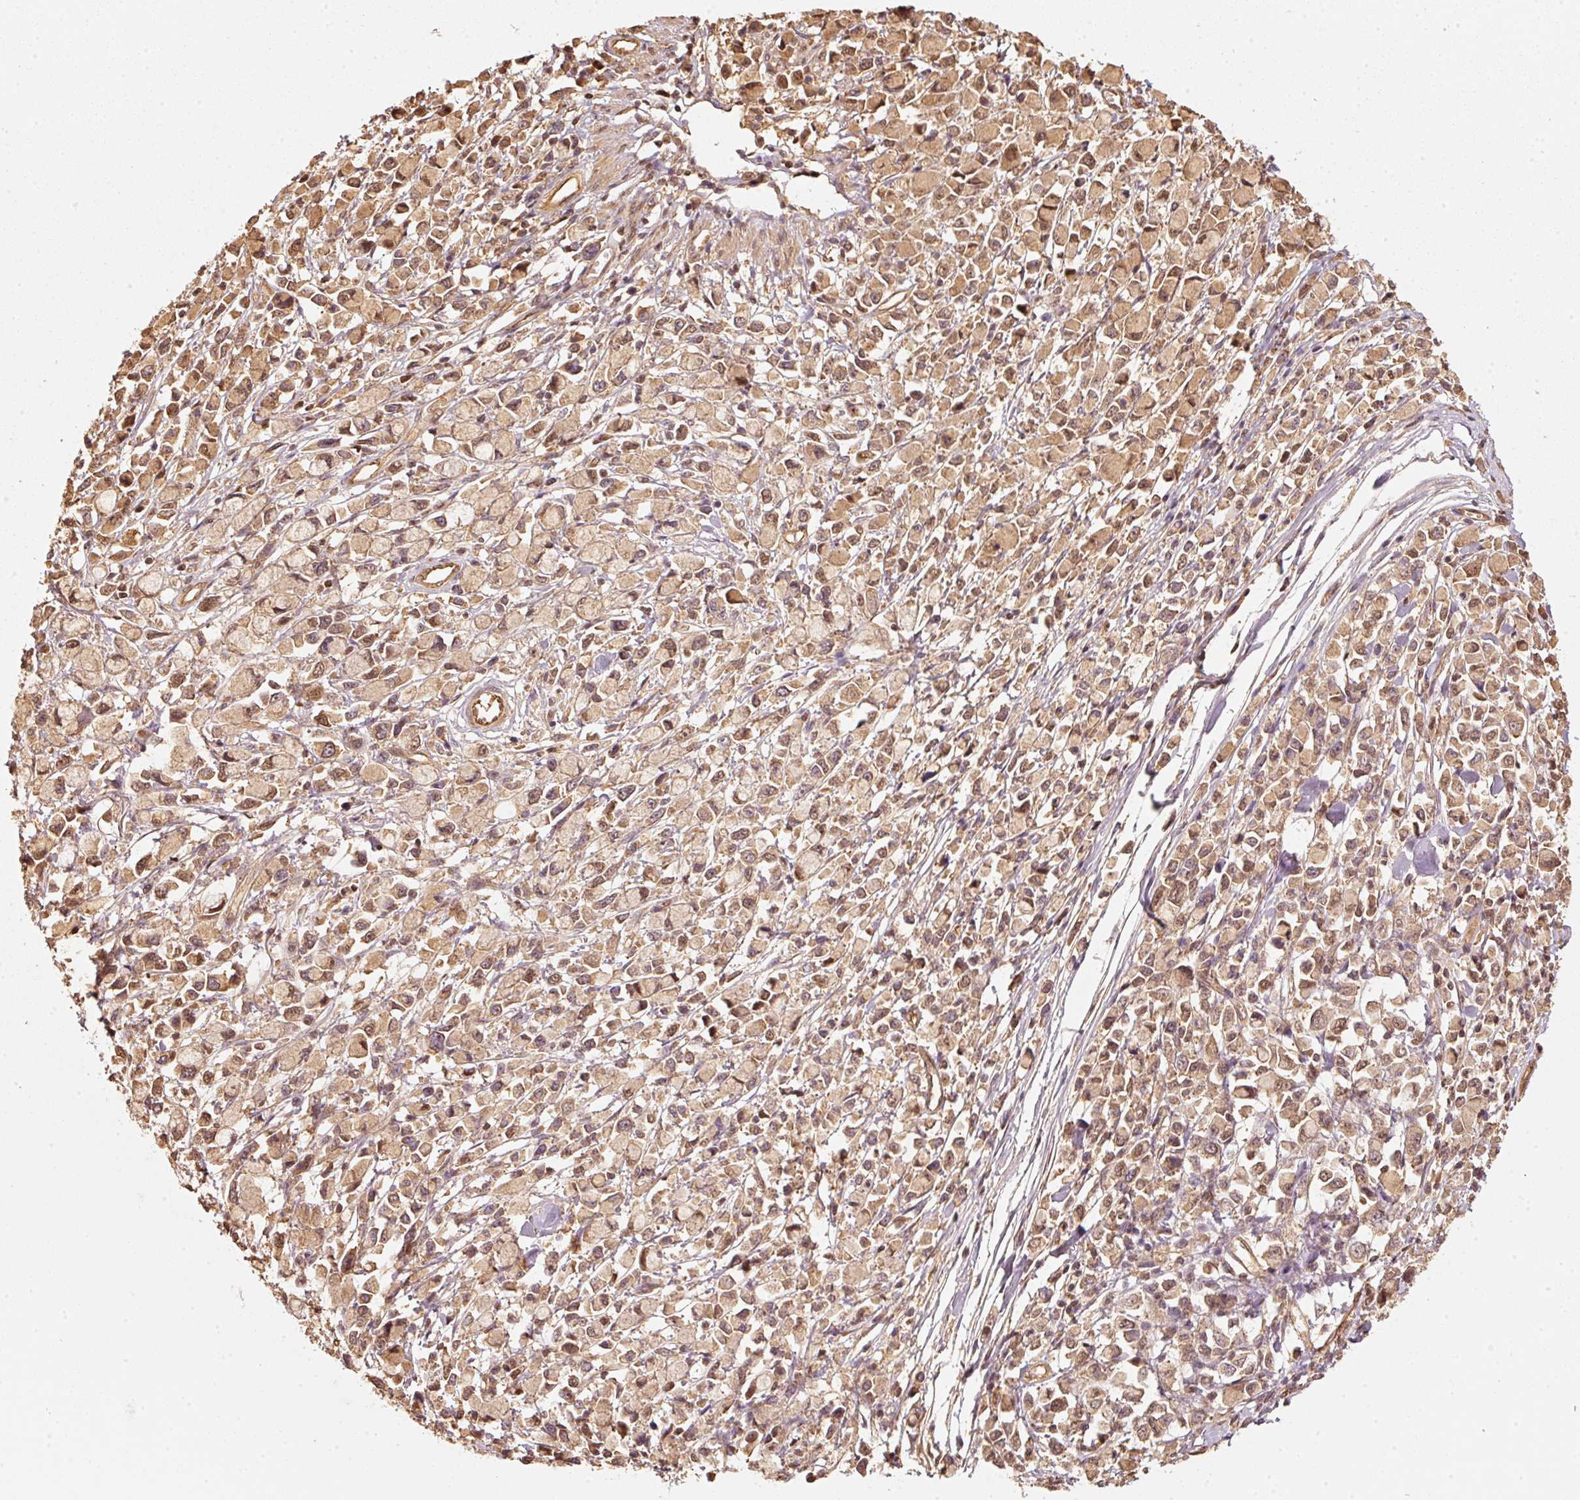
{"staining": {"intensity": "moderate", "quantity": ">75%", "location": "cytoplasmic/membranous,nuclear"}, "tissue": "stomach cancer", "cell_type": "Tumor cells", "image_type": "cancer", "snomed": [{"axis": "morphology", "description": "Adenocarcinoma, NOS"}, {"axis": "topography", "description": "Stomach"}], "caption": "A high-resolution photomicrograph shows immunohistochemistry (IHC) staining of stomach cancer, which demonstrates moderate cytoplasmic/membranous and nuclear staining in approximately >75% of tumor cells.", "gene": "STAU1", "patient": {"sex": "female", "age": 81}}